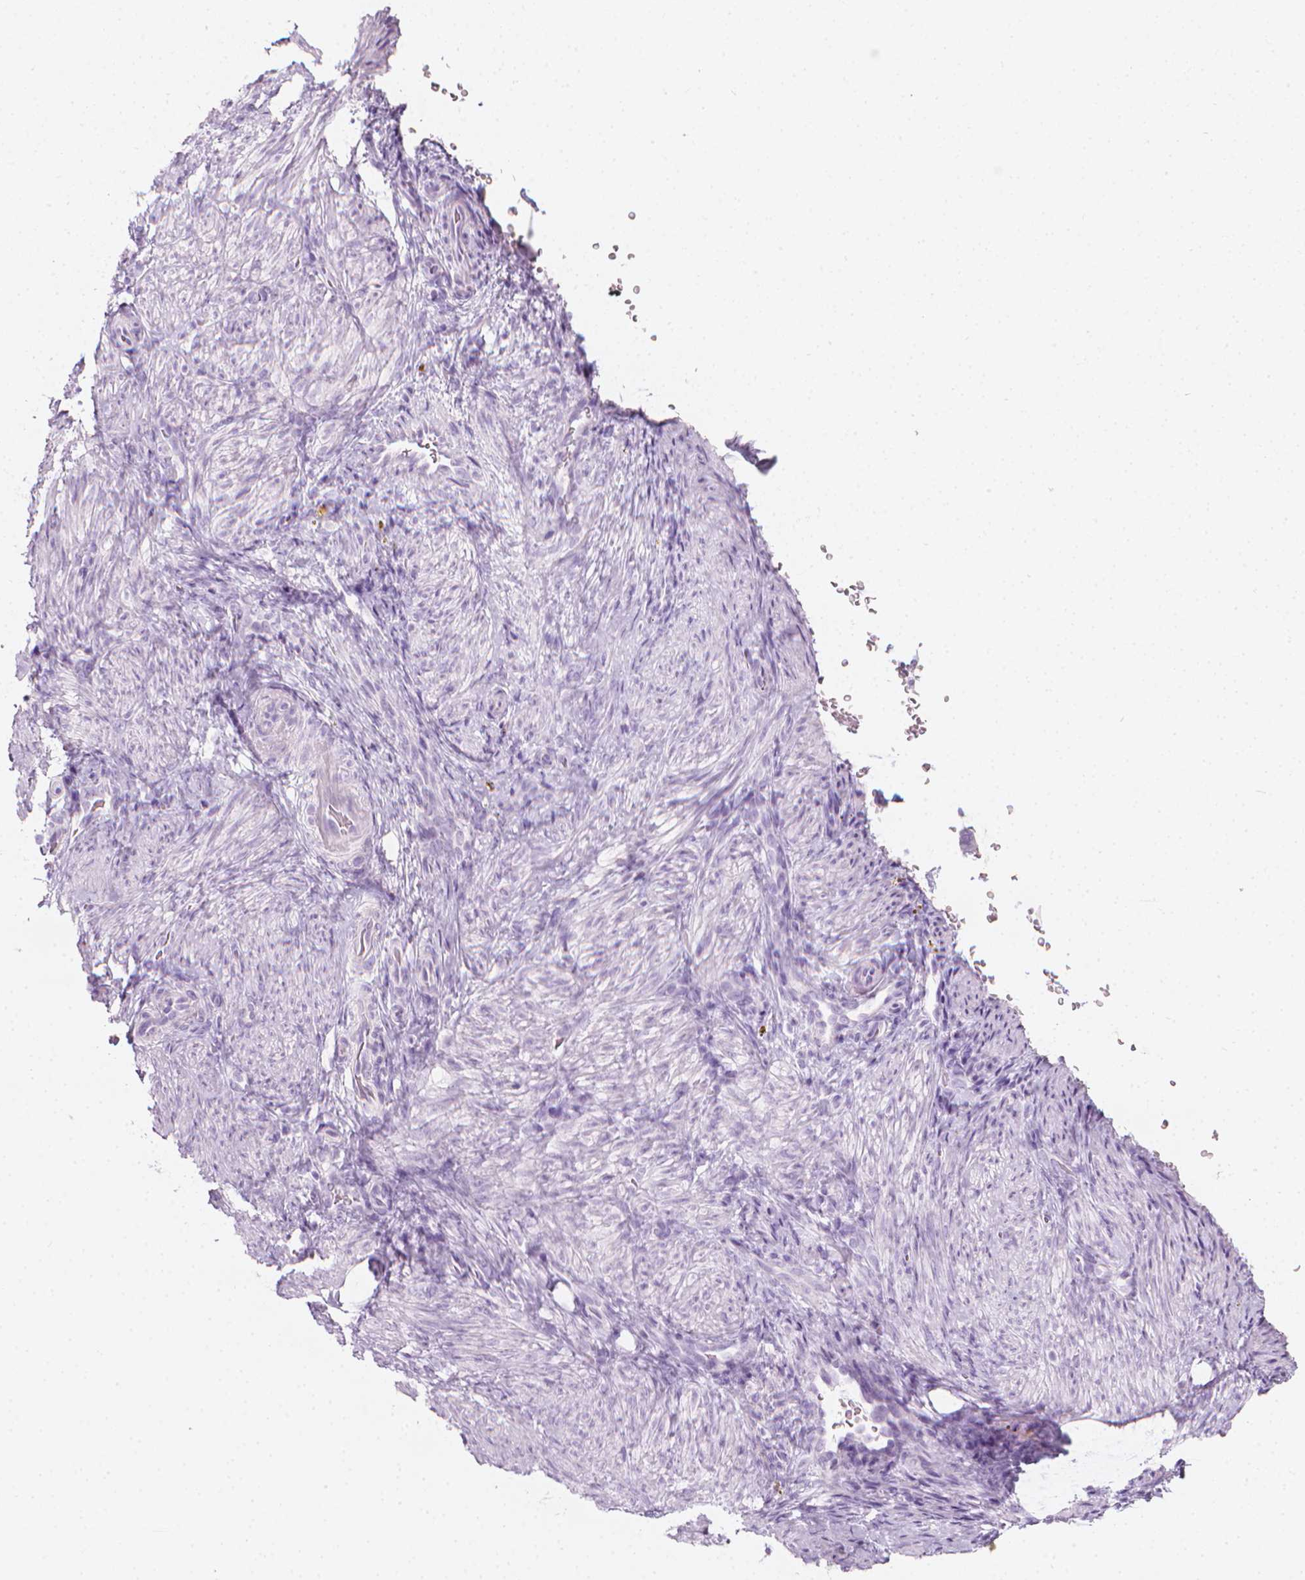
{"staining": {"intensity": "negative", "quantity": "none", "location": "none"}, "tissue": "endometrium", "cell_type": "Cells in endometrial stroma", "image_type": "normal", "snomed": [{"axis": "morphology", "description": "Normal tissue, NOS"}, {"axis": "topography", "description": "Endometrium"}], "caption": "Protein analysis of normal endometrium exhibits no significant expression in cells in endometrial stroma.", "gene": "SCG3", "patient": {"sex": "female", "age": 34}}